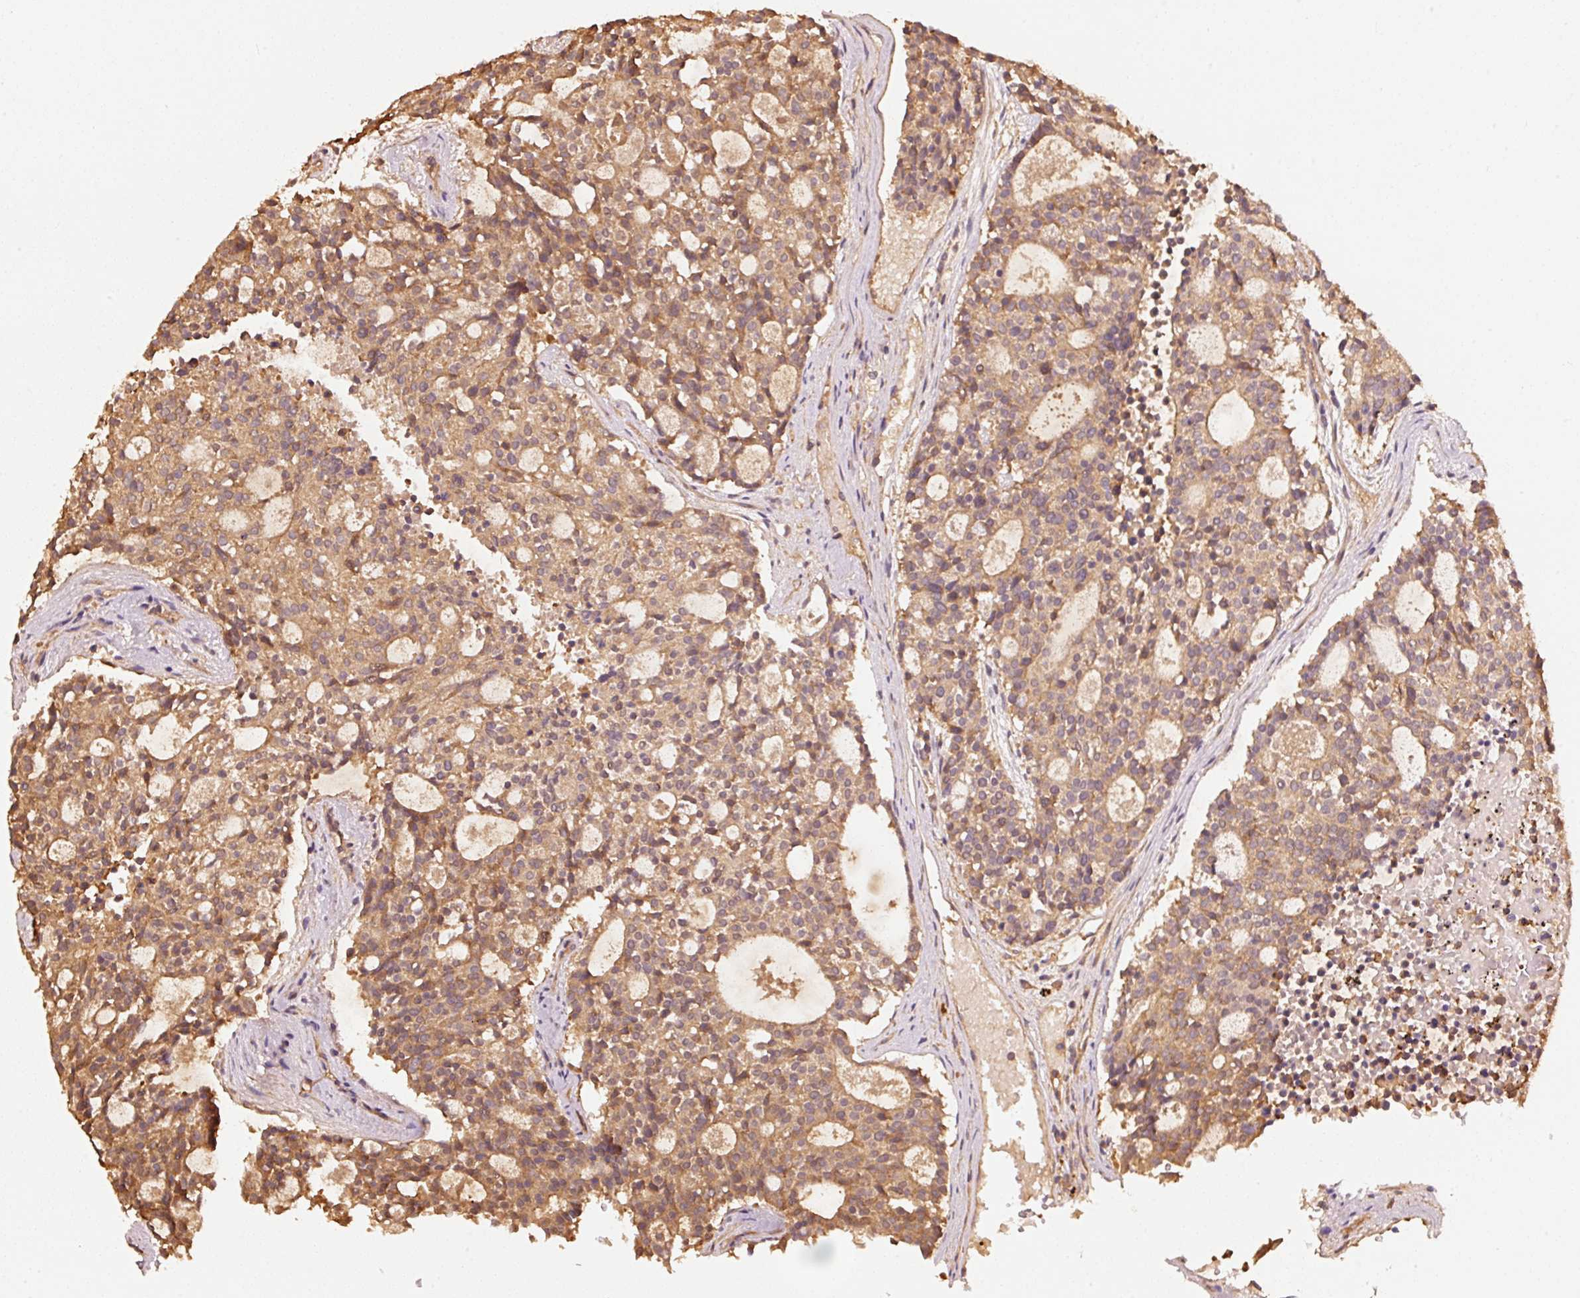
{"staining": {"intensity": "moderate", "quantity": ">75%", "location": "cytoplasmic/membranous"}, "tissue": "carcinoid", "cell_type": "Tumor cells", "image_type": "cancer", "snomed": [{"axis": "morphology", "description": "Carcinoid, malignant, NOS"}, {"axis": "topography", "description": "Pancreas"}], "caption": "Tumor cells exhibit medium levels of moderate cytoplasmic/membranous expression in approximately >75% of cells in human carcinoid.", "gene": "STAU1", "patient": {"sex": "female", "age": 54}}